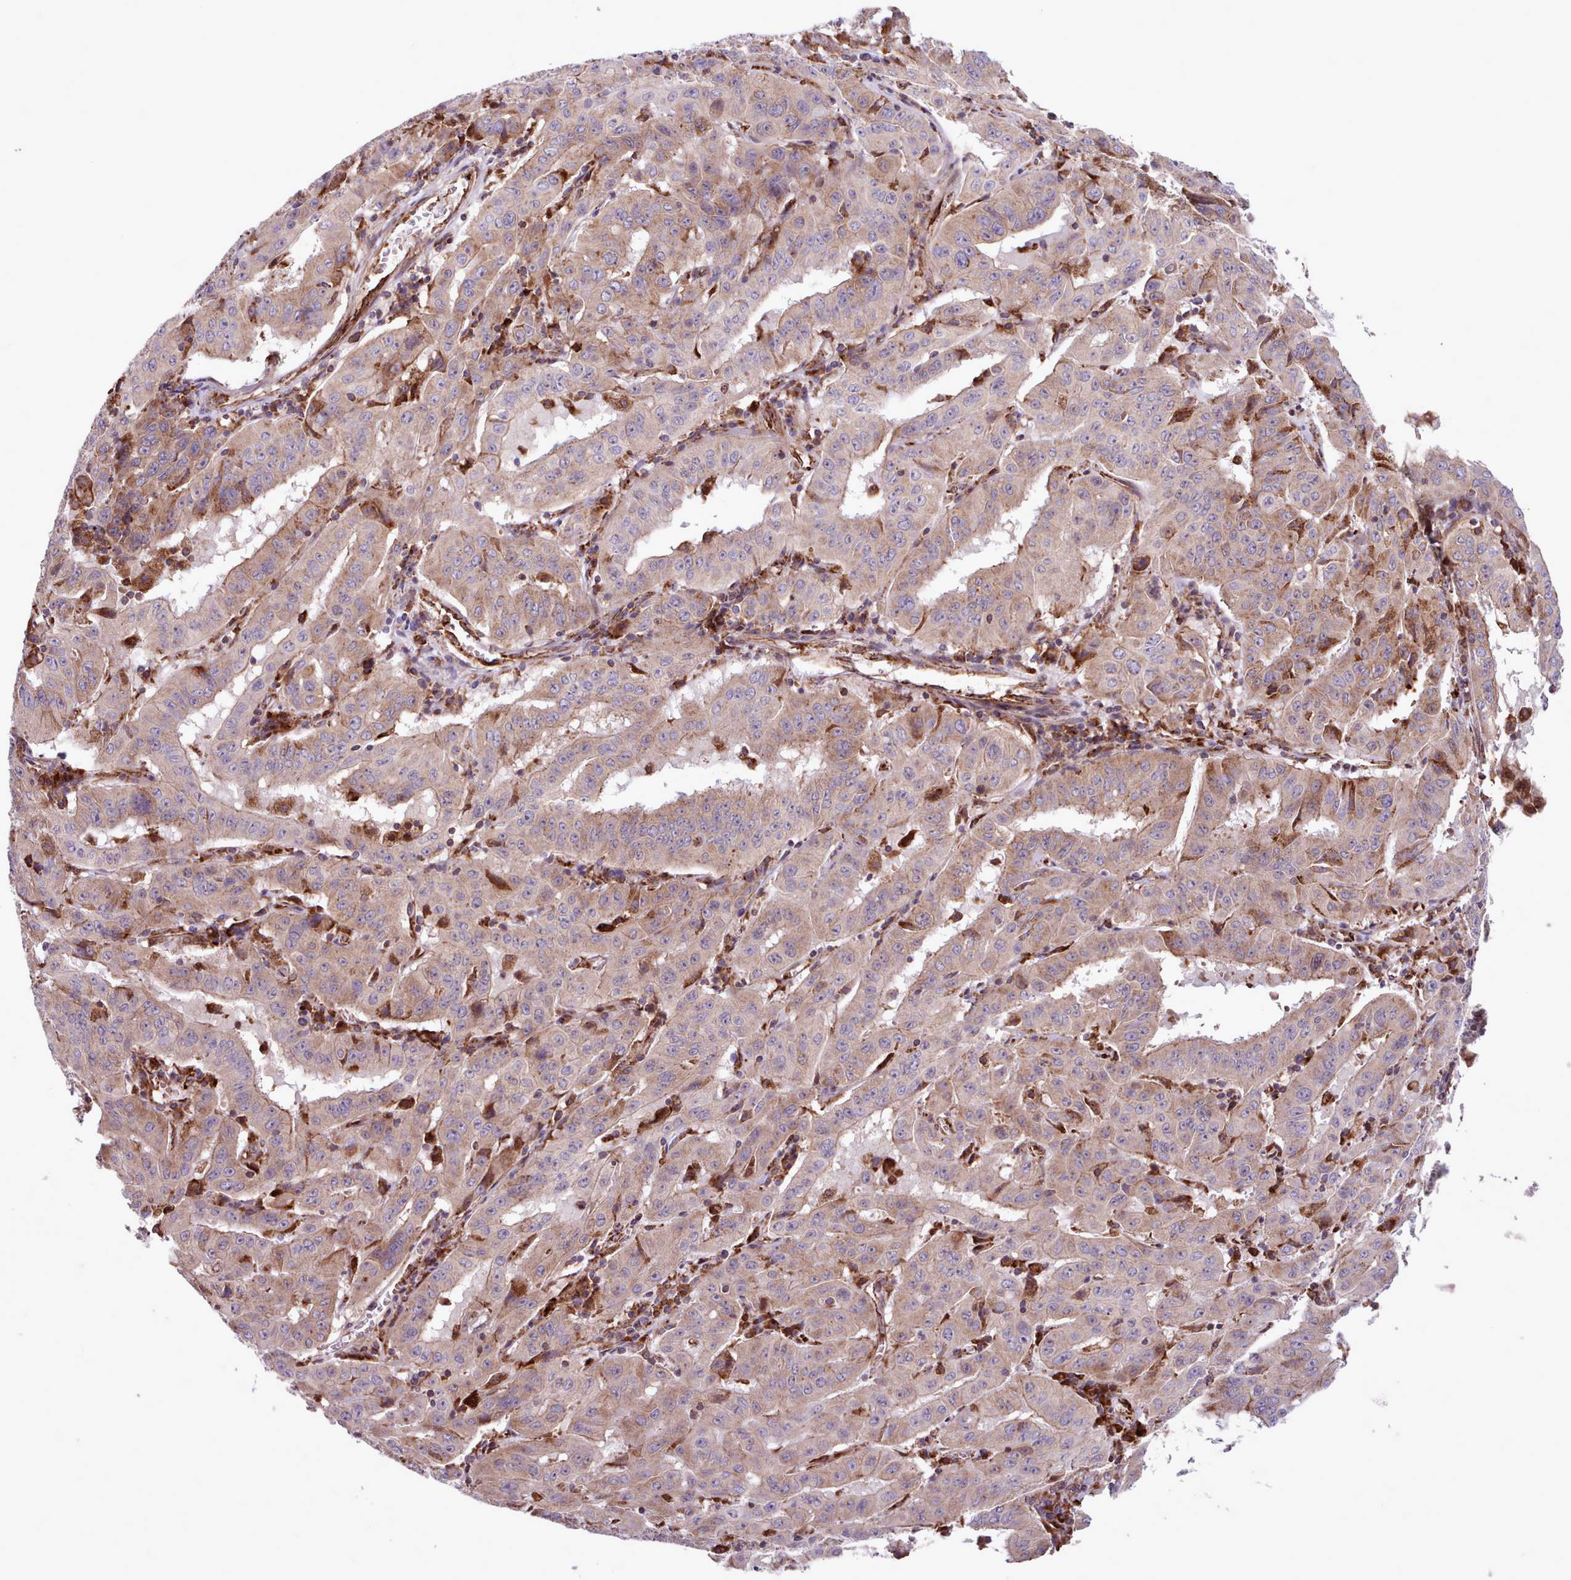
{"staining": {"intensity": "moderate", "quantity": ">75%", "location": "cytoplasmic/membranous"}, "tissue": "pancreatic cancer", "cell_type": "Tumor cells", "image_type": "cancer", "snomed": [{"axis": "morphology", "description": "Adenocarcinoma, NOS"}, {"axis": "topography", "description": "Pancreas"}], "caption": "Protein expression analysis of pancreatic cancer (adenocarcinoma) shows moderate cytoplasmic/membranous positivity in approximately >75% of tumor cells.", "gene": "TTLL3", "patient": {"sex": "male", "age": 63}}